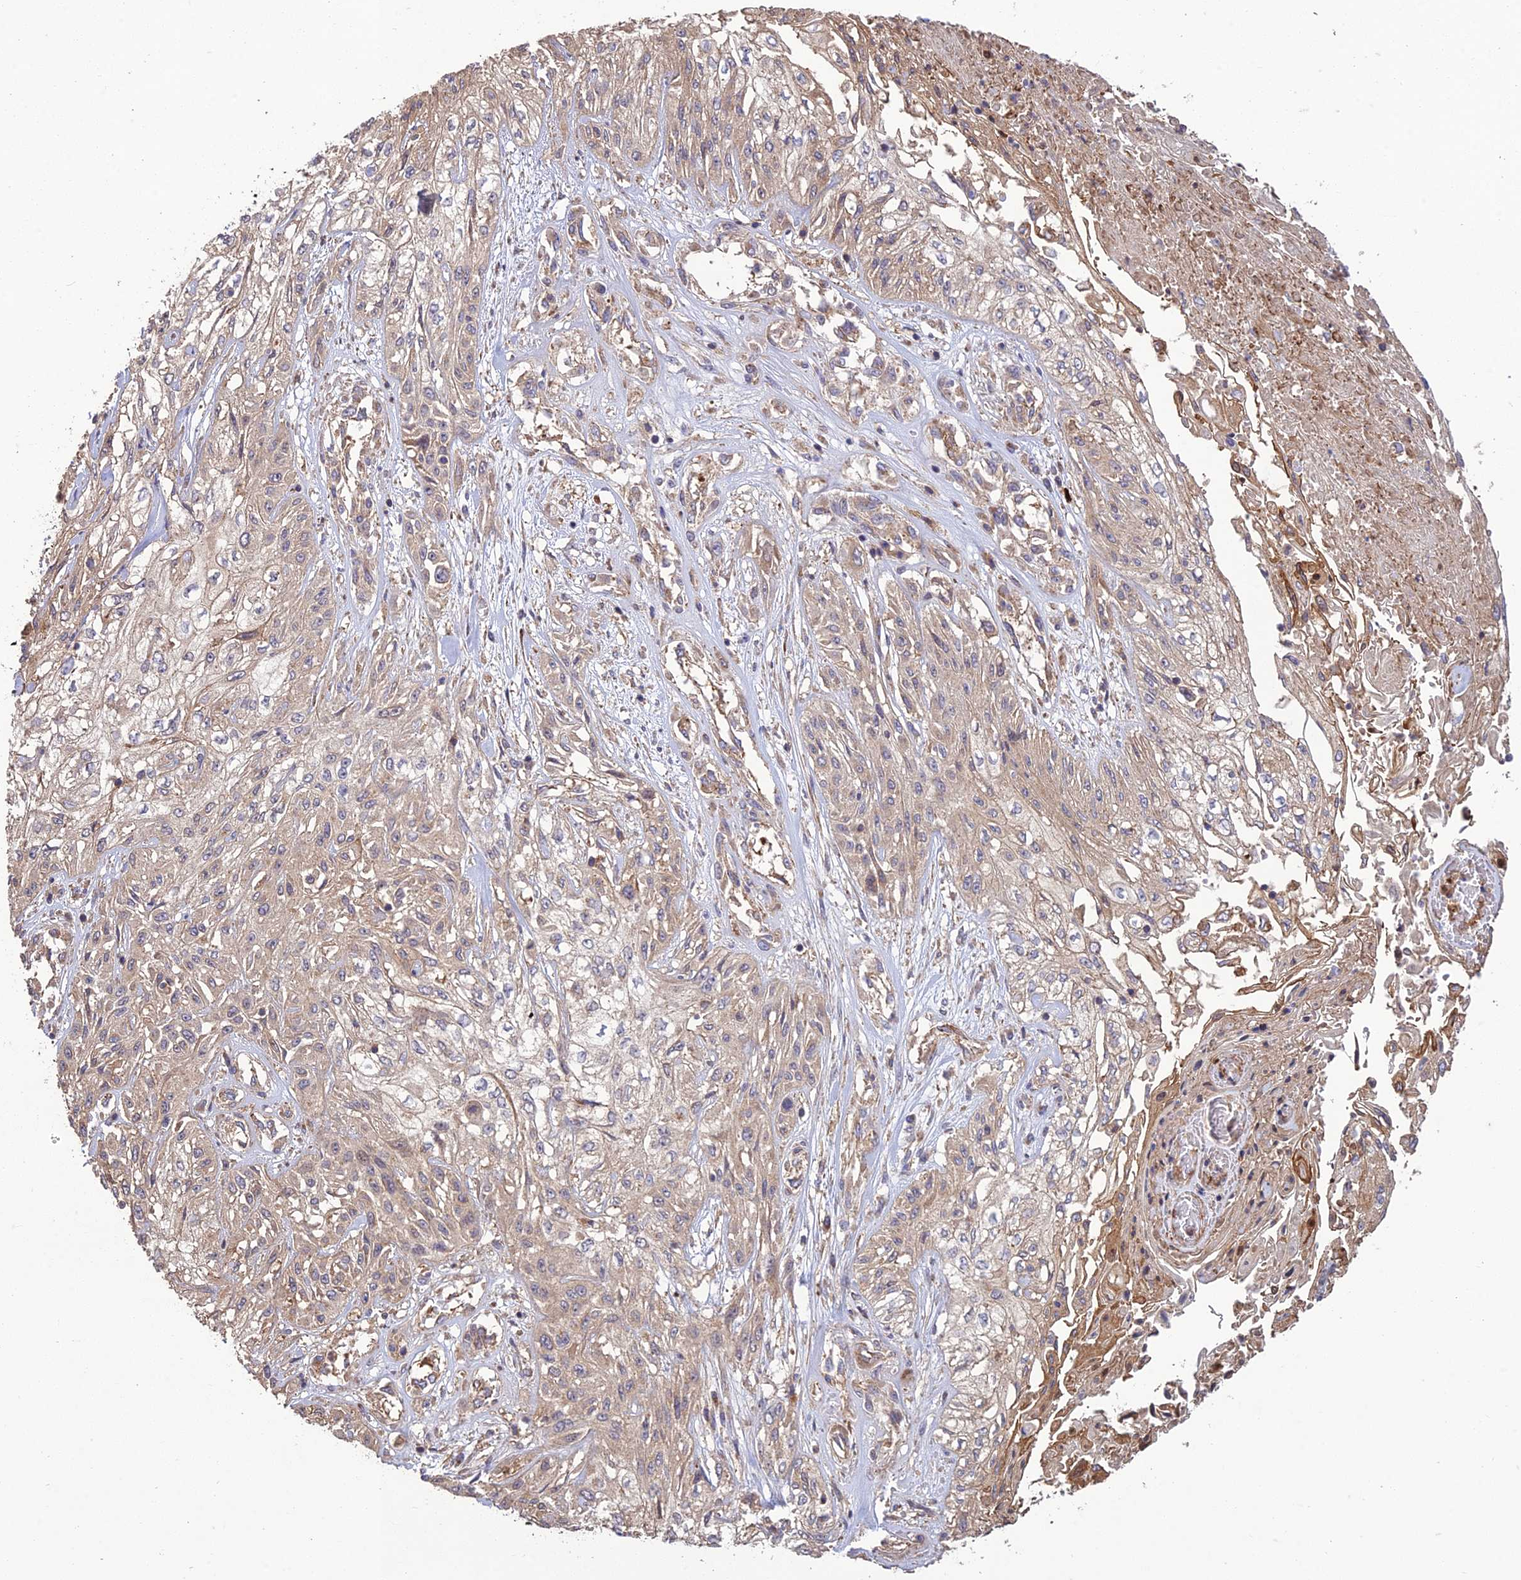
{"staining": {"intensity": "weak", "quantity": "25%-75%", "location": "cytoplasmic/membranous"}, "tissue": "skin cancer", "cell_type": "Tumor cells", "image_type": "cancer", "snomed": [{"axis": "morphology", "description": "Squamous cell carcinoma, NOS"}, {"axis": "morphology", "description": "Squamous cell carcinoma, metastatic, NOS"}, {"axis": "topography", "description": "Skin"}, {"axis": "topography", "description": "Lymph node"}], "caption": "Human skin cancer stained with a protein marker reveals weak staining in tumor cells.", "gene": "TMEM131L", "patient": {"sex": "male", "age": 75}}